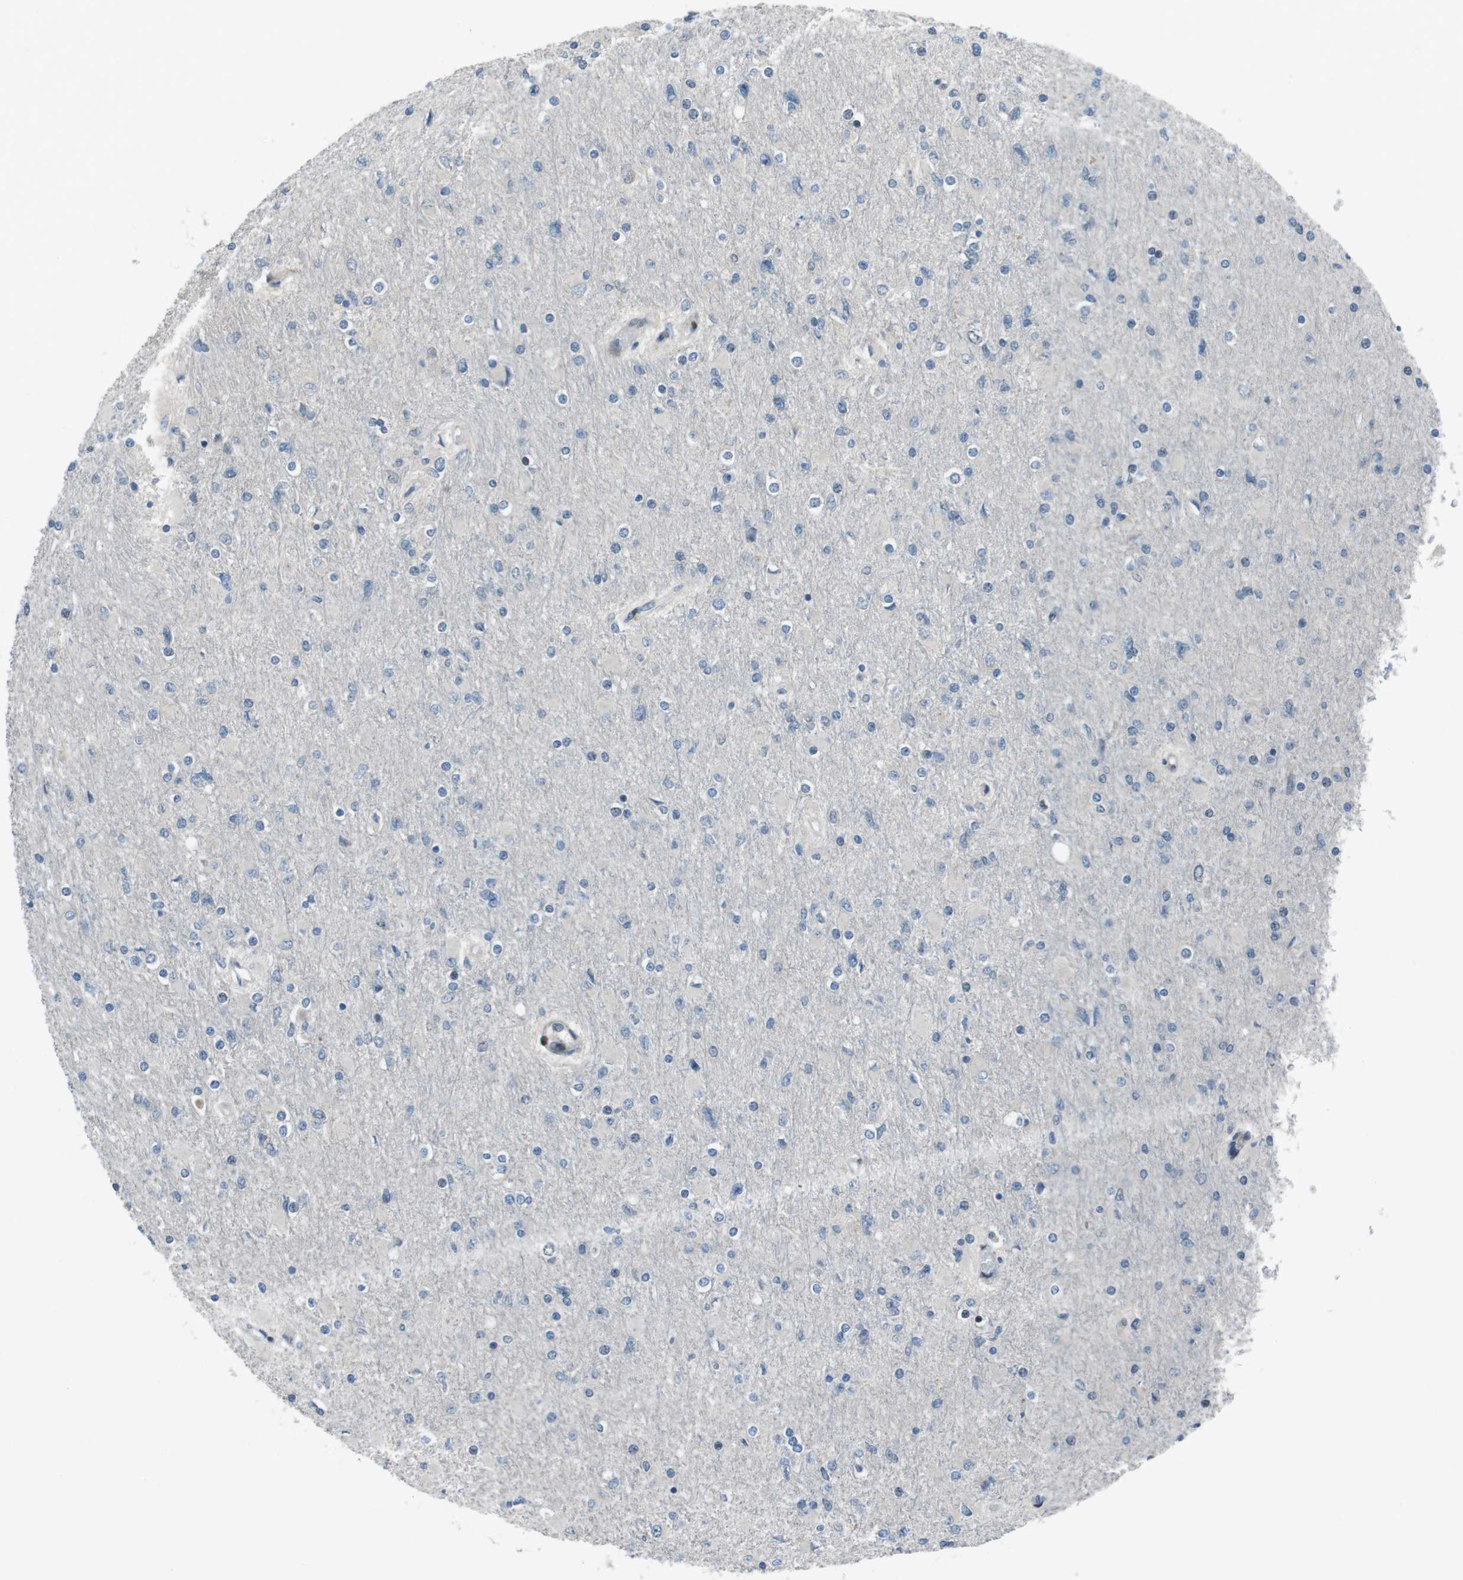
{"staining": {"intensity": "negative", "quantity": "none", "location": "none"}, "tissue": "glioma", "cell_type": "Tumor cells", "image_type": "cancer", "snomed": [{"axis": "morphology", "description": "Glioma, malignant, High grade"}, {"axis": "topography", "description": "Cerebral cortex"}], "caption": "Photomicrograph shows no protein staining in tumor cells of glioma tissue.", "gene": "PBRM1", "patient": {"sex": "female", "age": 36}}